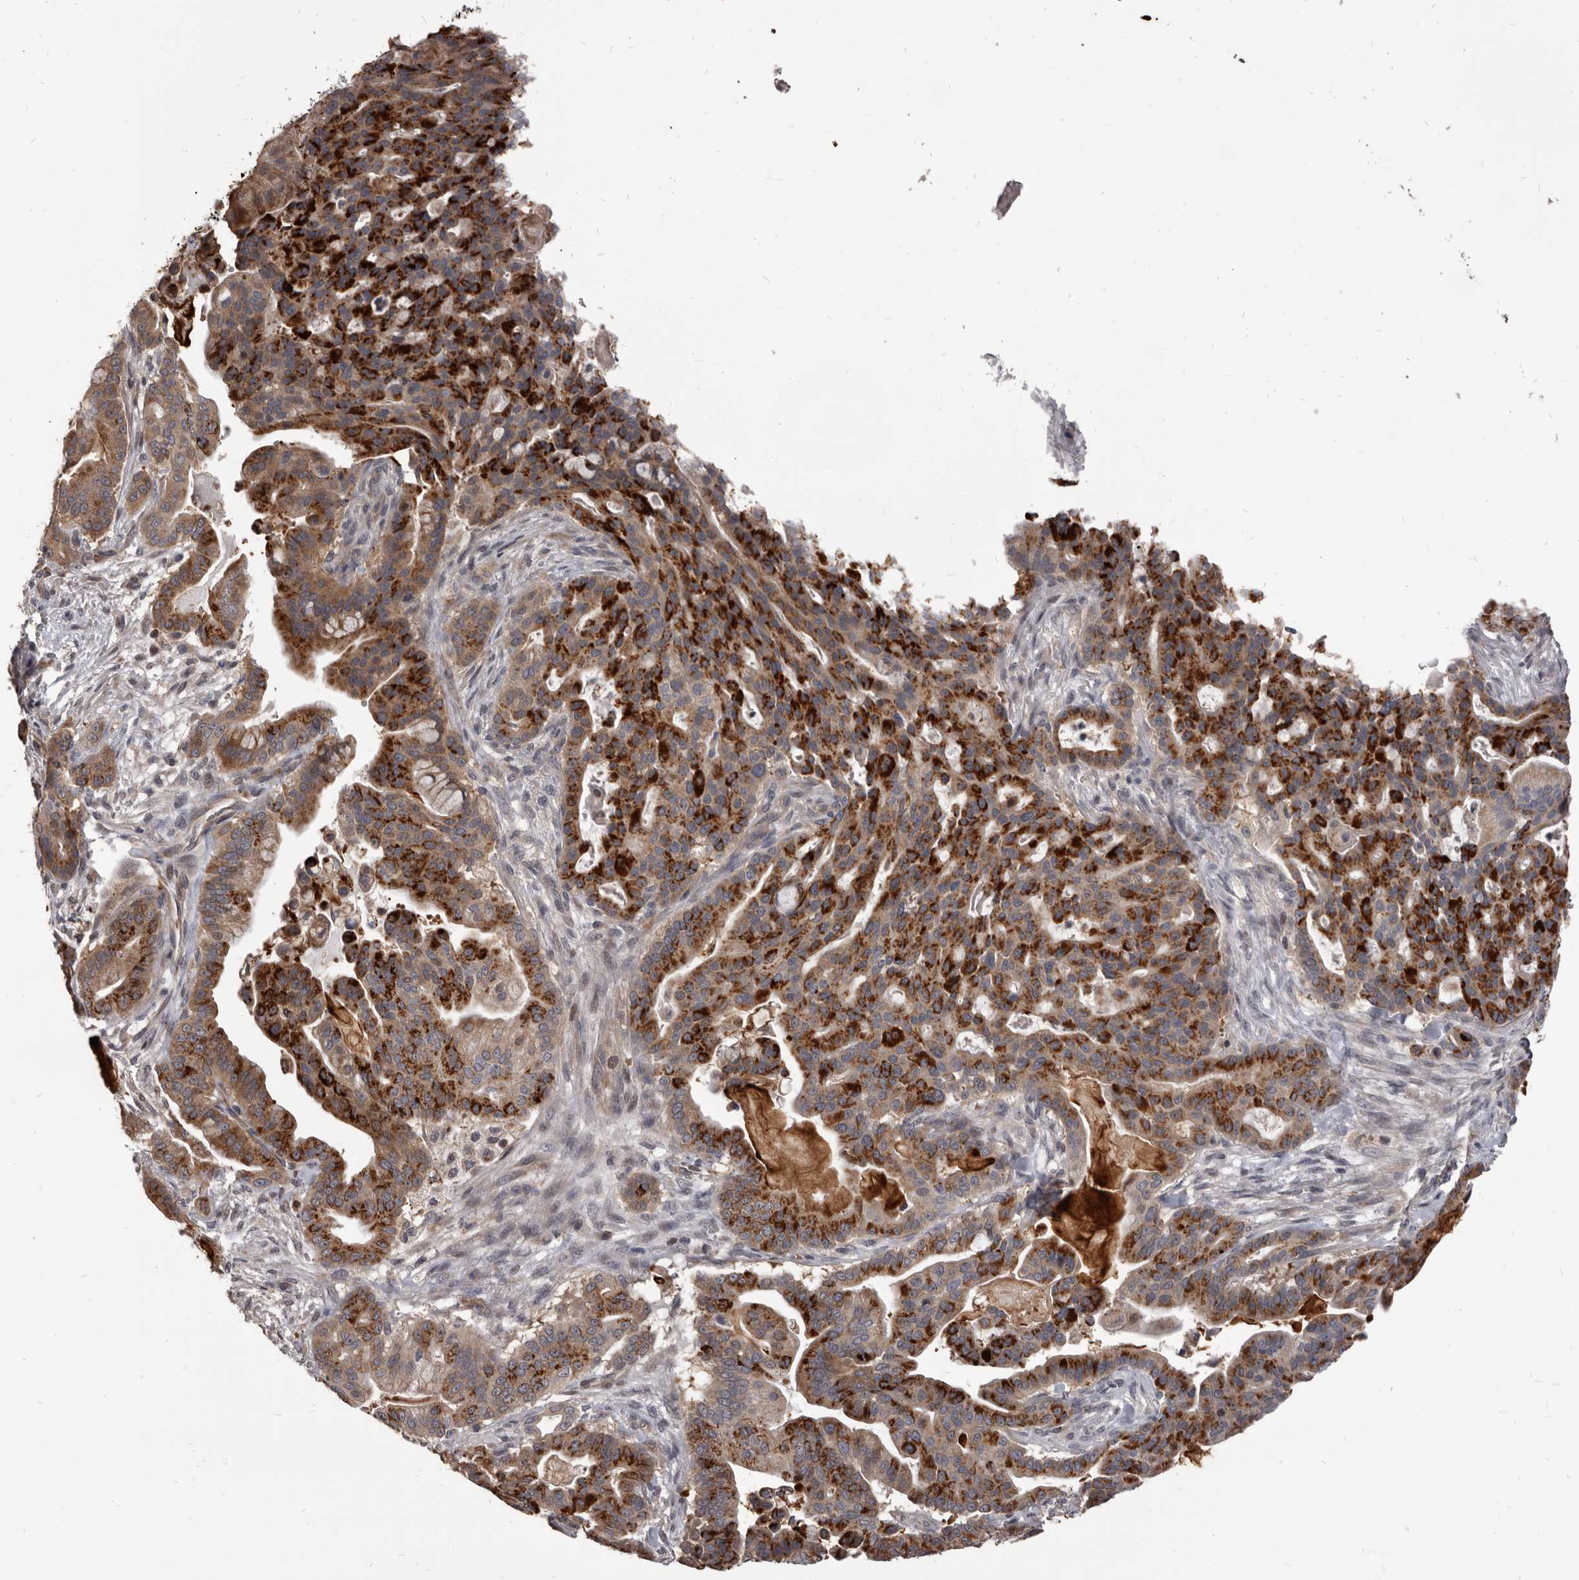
{"staining": {"intensity": "strong", "quantity": ">75%", "location": "cytoplasmic/membranous"}, "tissue": "pancreatic cancer", "cell_type": "Tumor cells", "image_type": "cancer", "snomed": [{"axis": "morphology", "description": "Adenocarcinoma, NOS"}, {"axis": "topography", "description": "Pancreas"}], "caption": "Protein expression analysis of pancreatic cancer (adenocarcinoma) demonstrates strong cytoplasmic/membranous expression in approximately >75% of tumor cells.", "gene": "MAP3K14", "patient": {"sex": "male", "age": 63}}